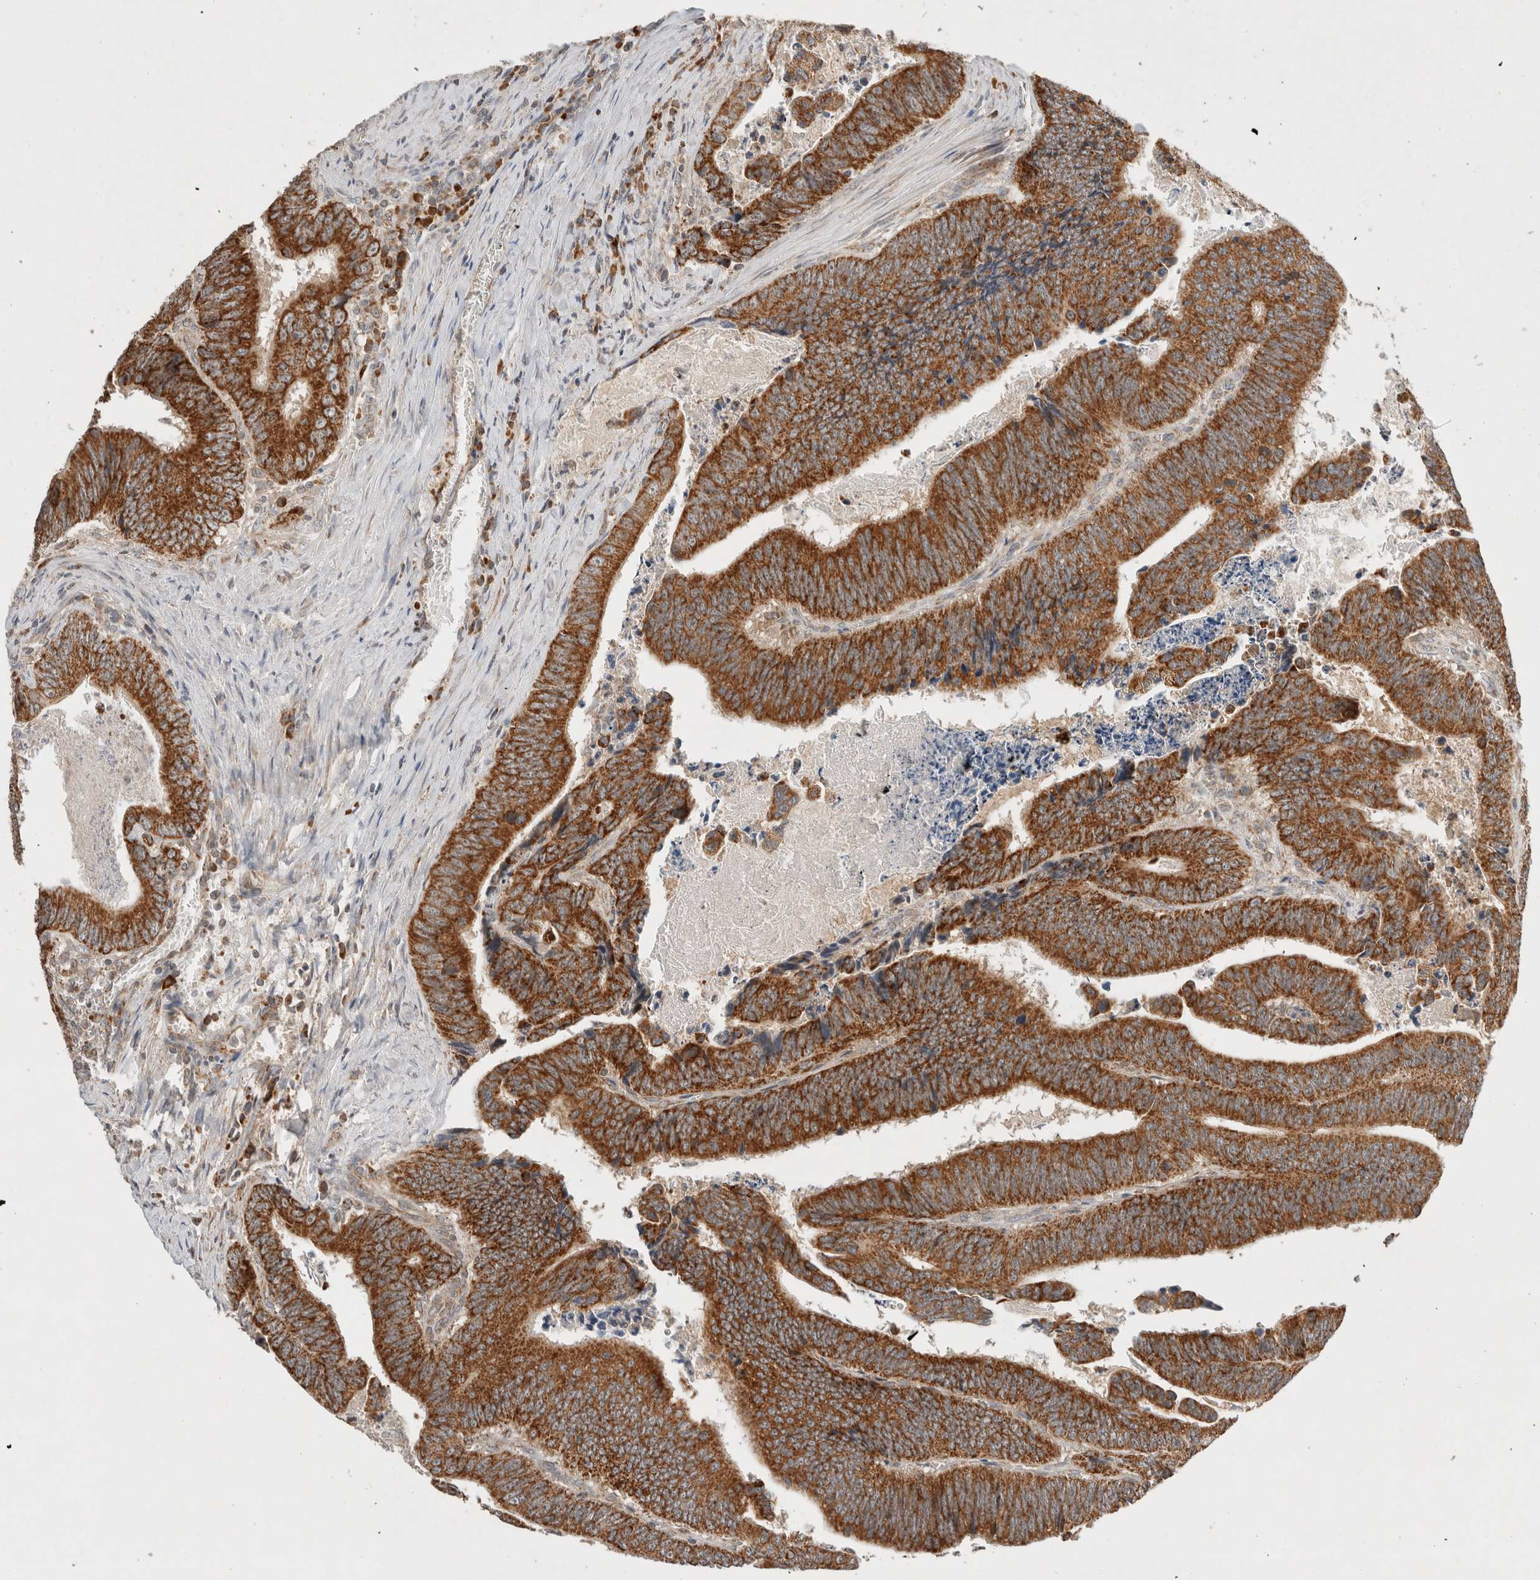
{"staining": {"intensity": "strong", "quantity": ">75%", "location": "cytoplasmic/membranous"}, "tissue": "colorectal cancer", "cell_type": "Tumor cells", "image_type": "cancer", "snomed": [{"axis": "morphology", "description": "Inflammation, NOS"}, {"axis": "morphology", "description": "Adenocarcinoma, NOS"}, {"axis": "topography", "description": "Colon"}], "caption": "IHC histopathology image of colorectal cancer stained for a protein (brown), which exhibits high levels of strong cytoplasmic/membranous positivity in about >75% of tumor cells.", "gene": "AMPD1", "patient": {"sex": "male", "age": 72}}